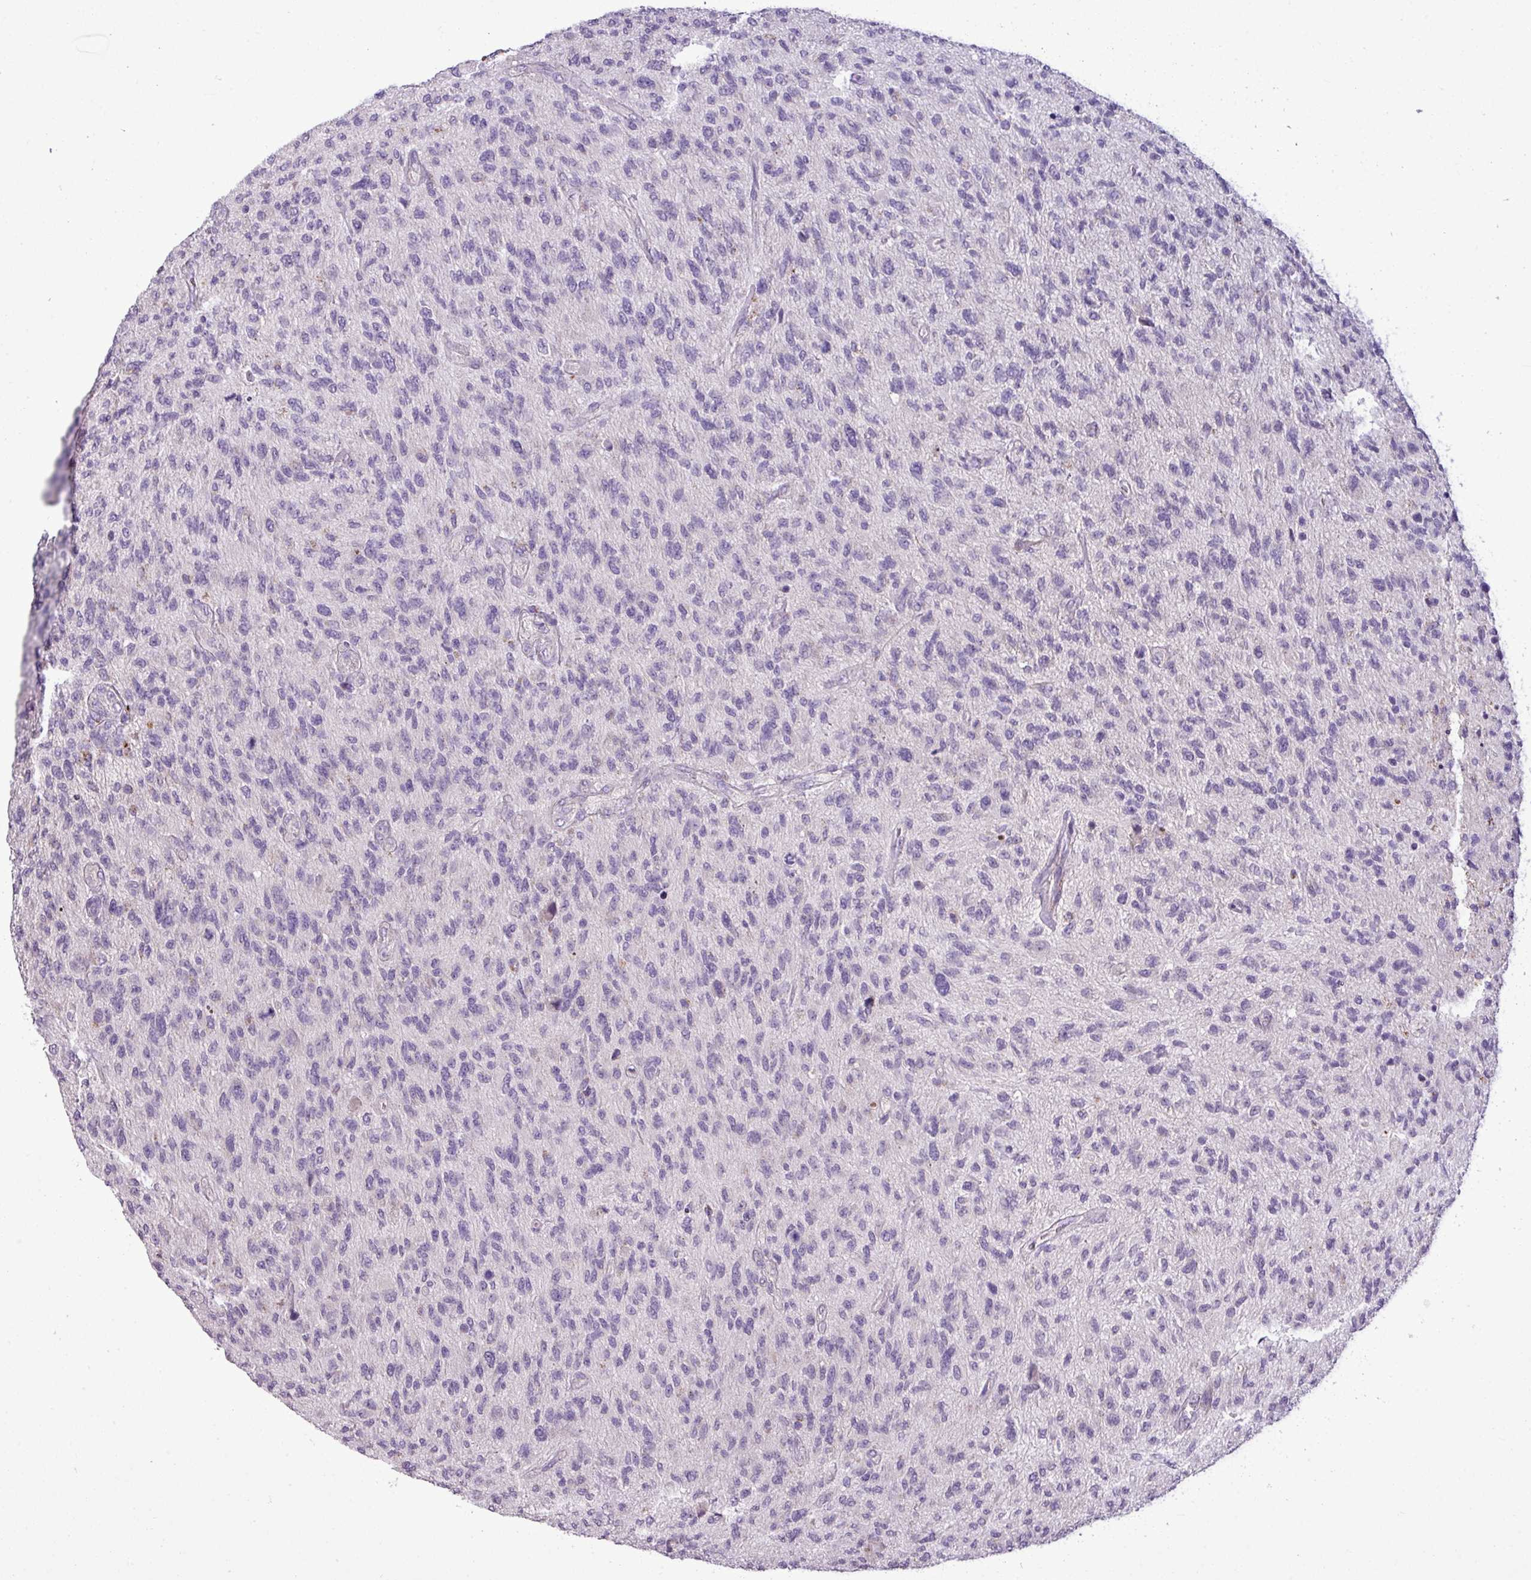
{"staining": {"intensity": "negative", "quantity": "none", "location": "none"}, "tissue": "glioma", "cell_type": "Tumor cells", "image_type": "cancer", "snomed": [{"axis": "morphology", "description": "Glioma, malignant, High grade"}, {"axis": "topography", "description": "Brain"}], "caption": "Tumor cells show no significant positivity in malignant high-grade glioma. (Brightfield microscopy of DAB immunohistochemistry (IHC) at high magnification).", "gene": "IL17A", "patient": {"sex": "male", "age": 47}}